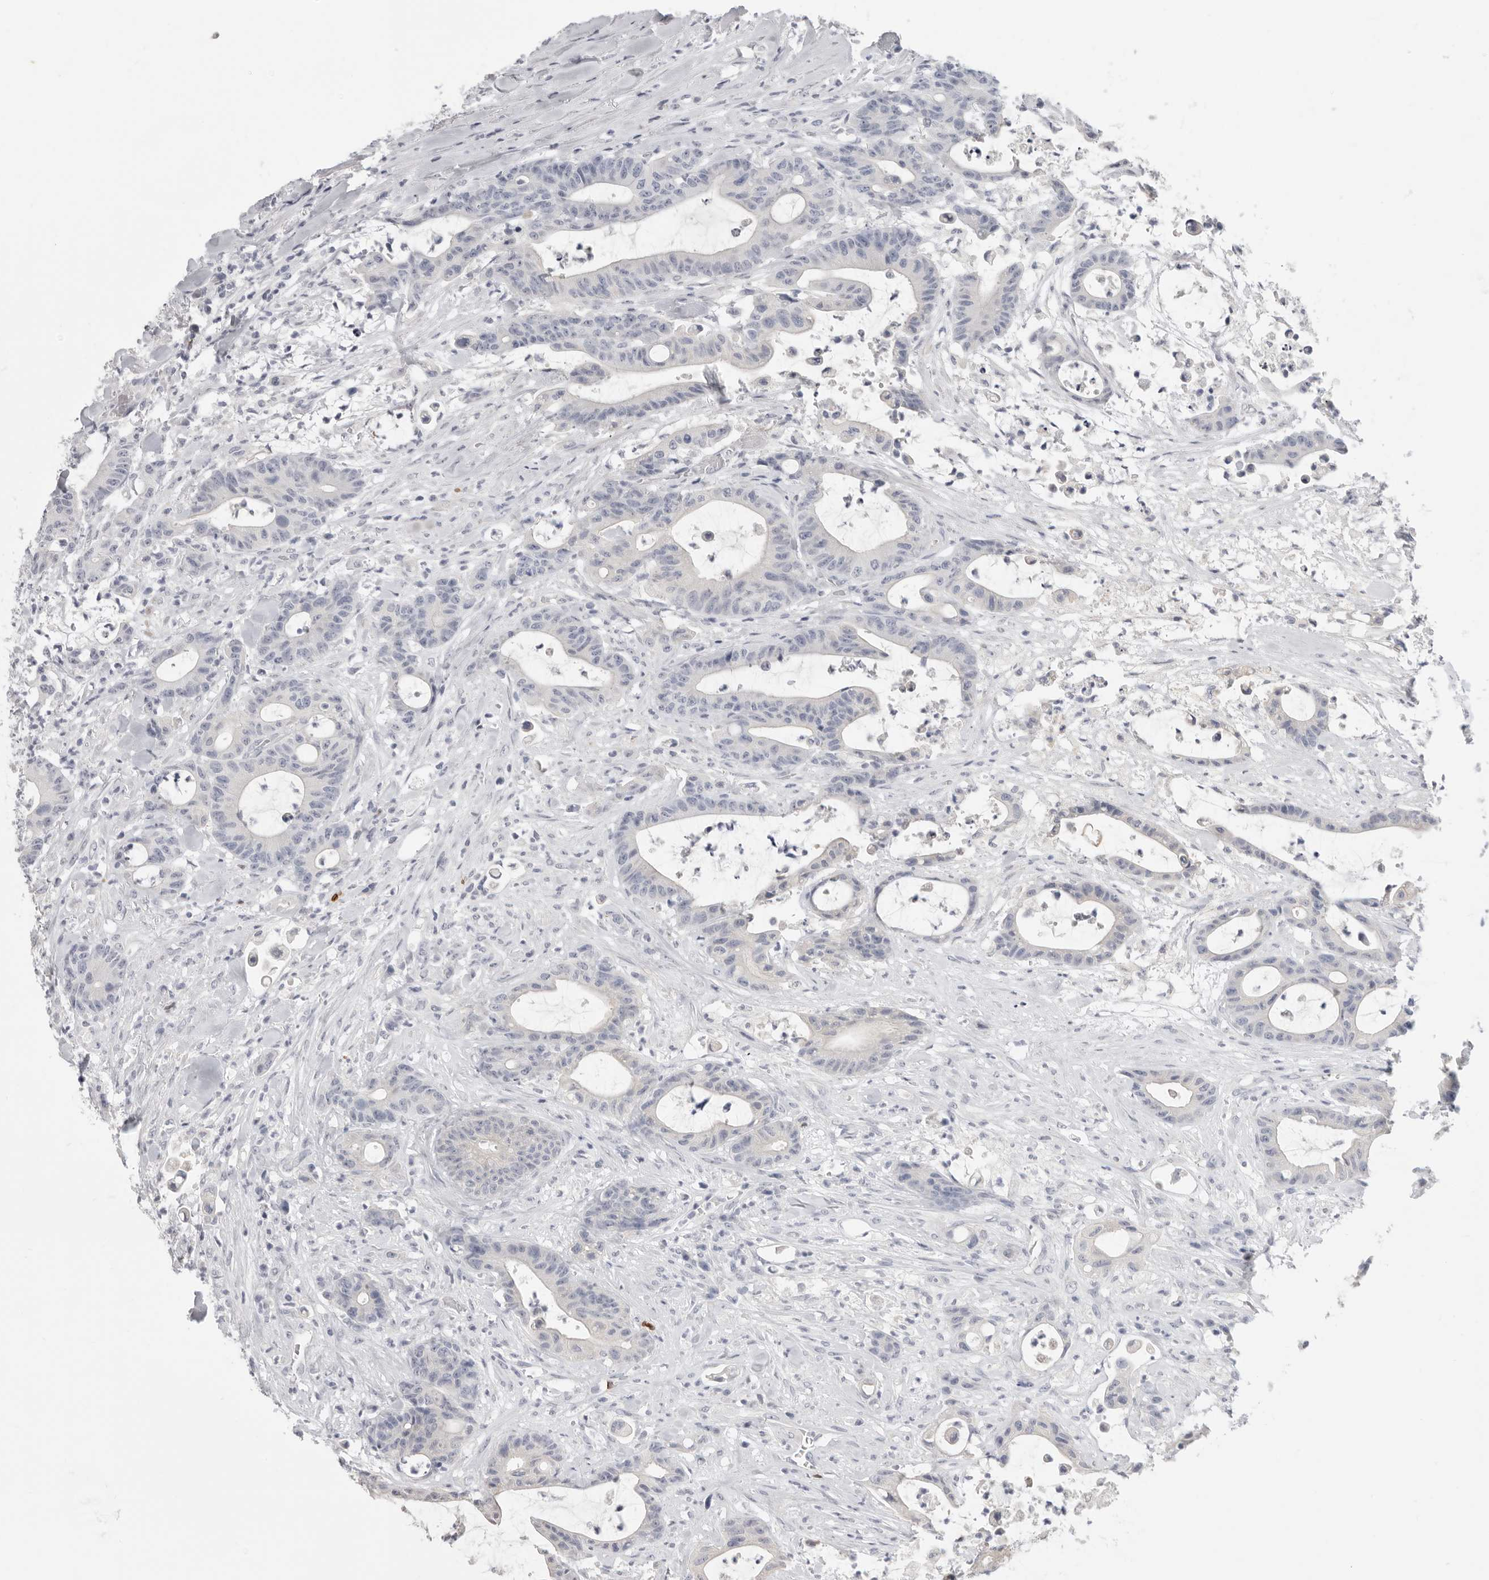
{"staining": {"intensity": "negative", "quantity": "none", "location": "none"}, "tissue": "colorectal cancer", "cell_type": "Tumor cells", "image_type": "cancer", "snomed": [{"axis": "morphology", "description": "Adenocarcinoma, NOS"}, {"axis": "topography", "description": "Colon"}], "caption": "An image of human adenocarcinoma (colorectal) is negative for staining in tumor cells.", "gene": "XIRP1", "patient": {"sex": "female", "age": 84}}